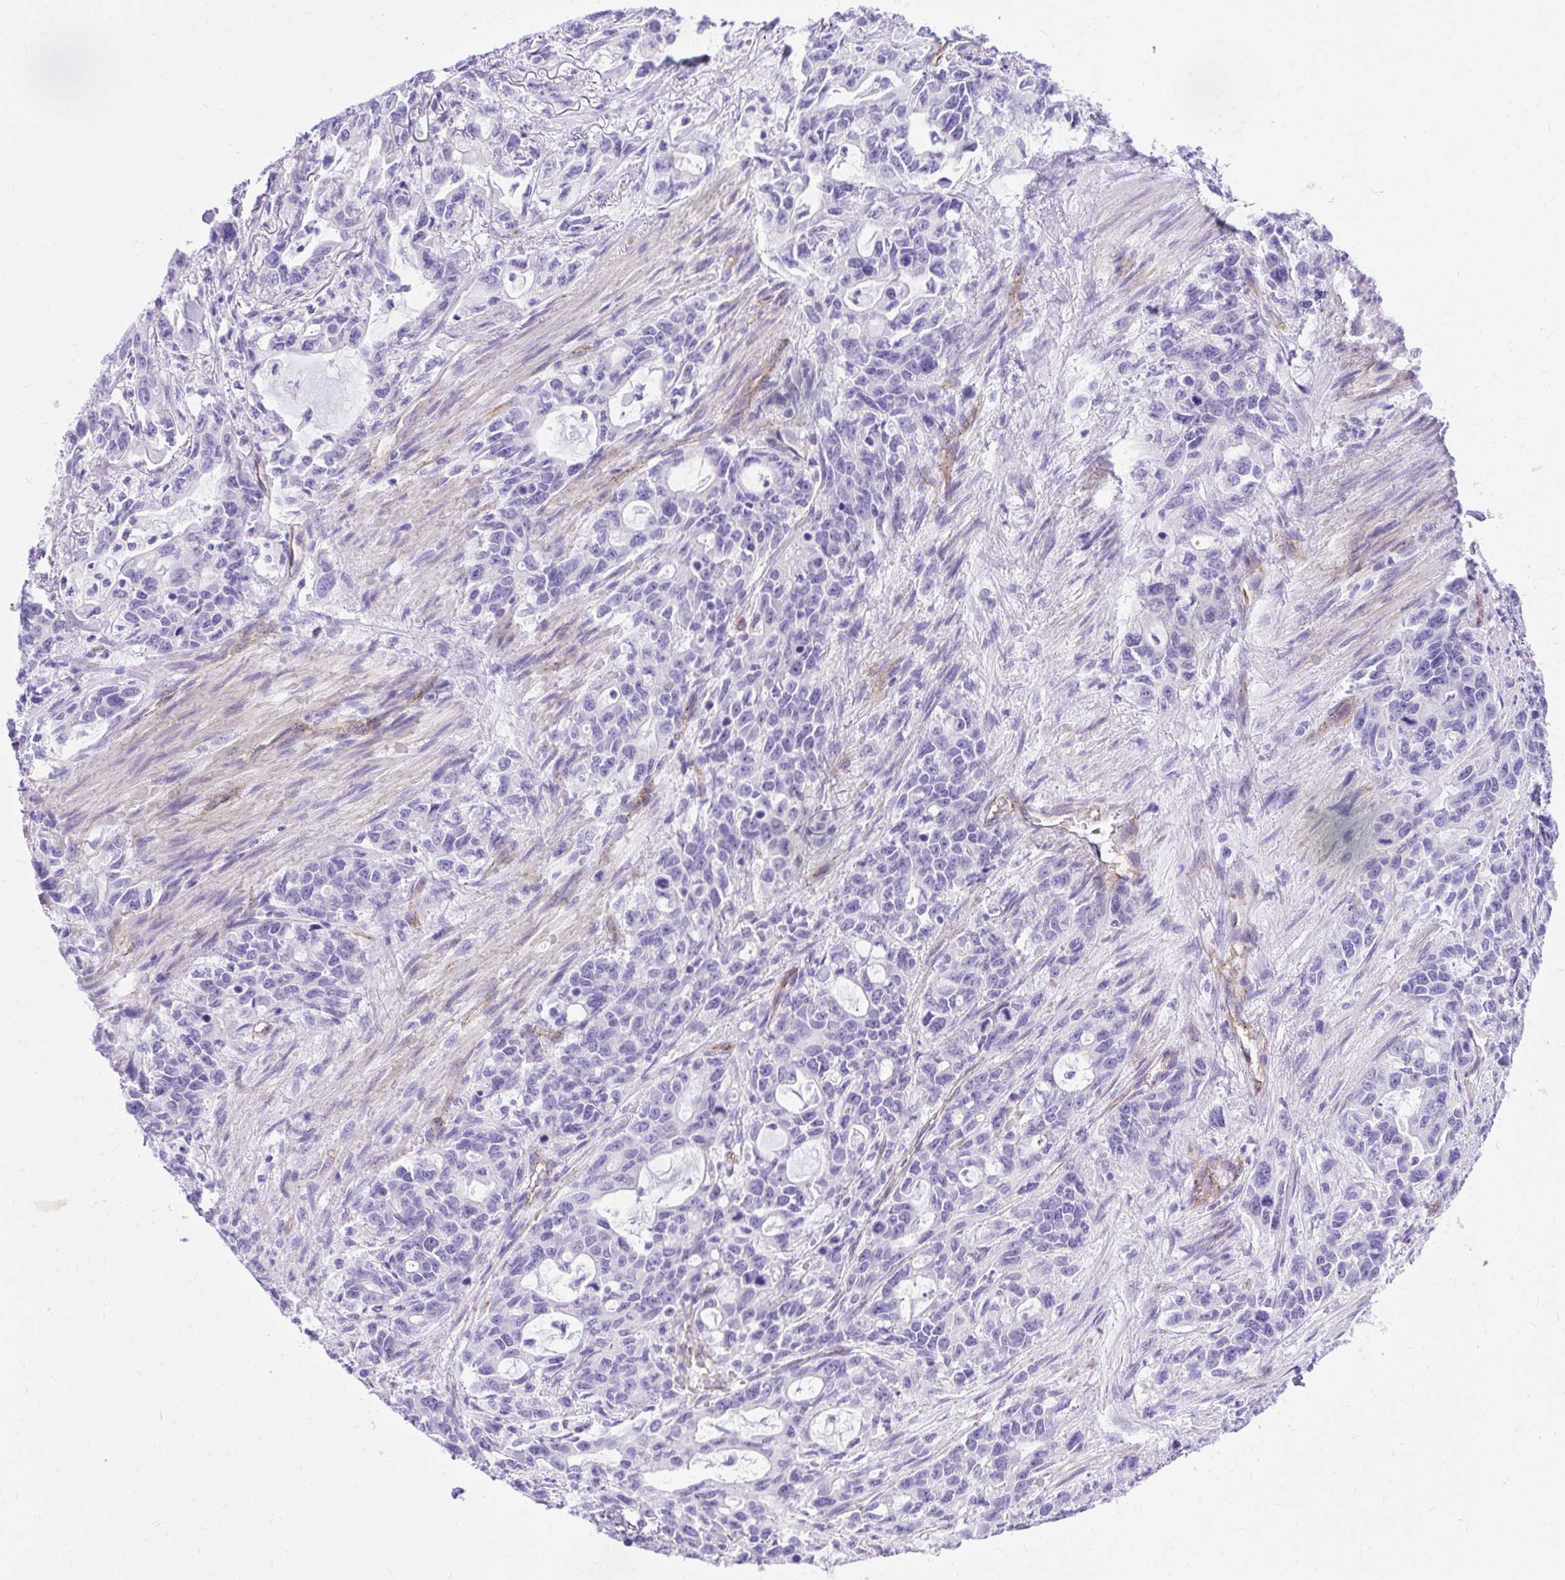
{"staining": {"intensity": "negative", "quantity": "none", "location": "none"}, "tissue": "stomach cancer", "cell_type": "Tumor cells", "image_type": "cancer", "snomed": [{"axis": "morphology", "description": "Adenocarcinoma, NOS"}, {"axis": "topography", "description": "Stomach, upper"}], "caption": "Protein analysis of stomach cancer exhibits no significant staining in tumor cells.", "gene": "PELI3", "patient": {"sex": "male", "age": 85}}